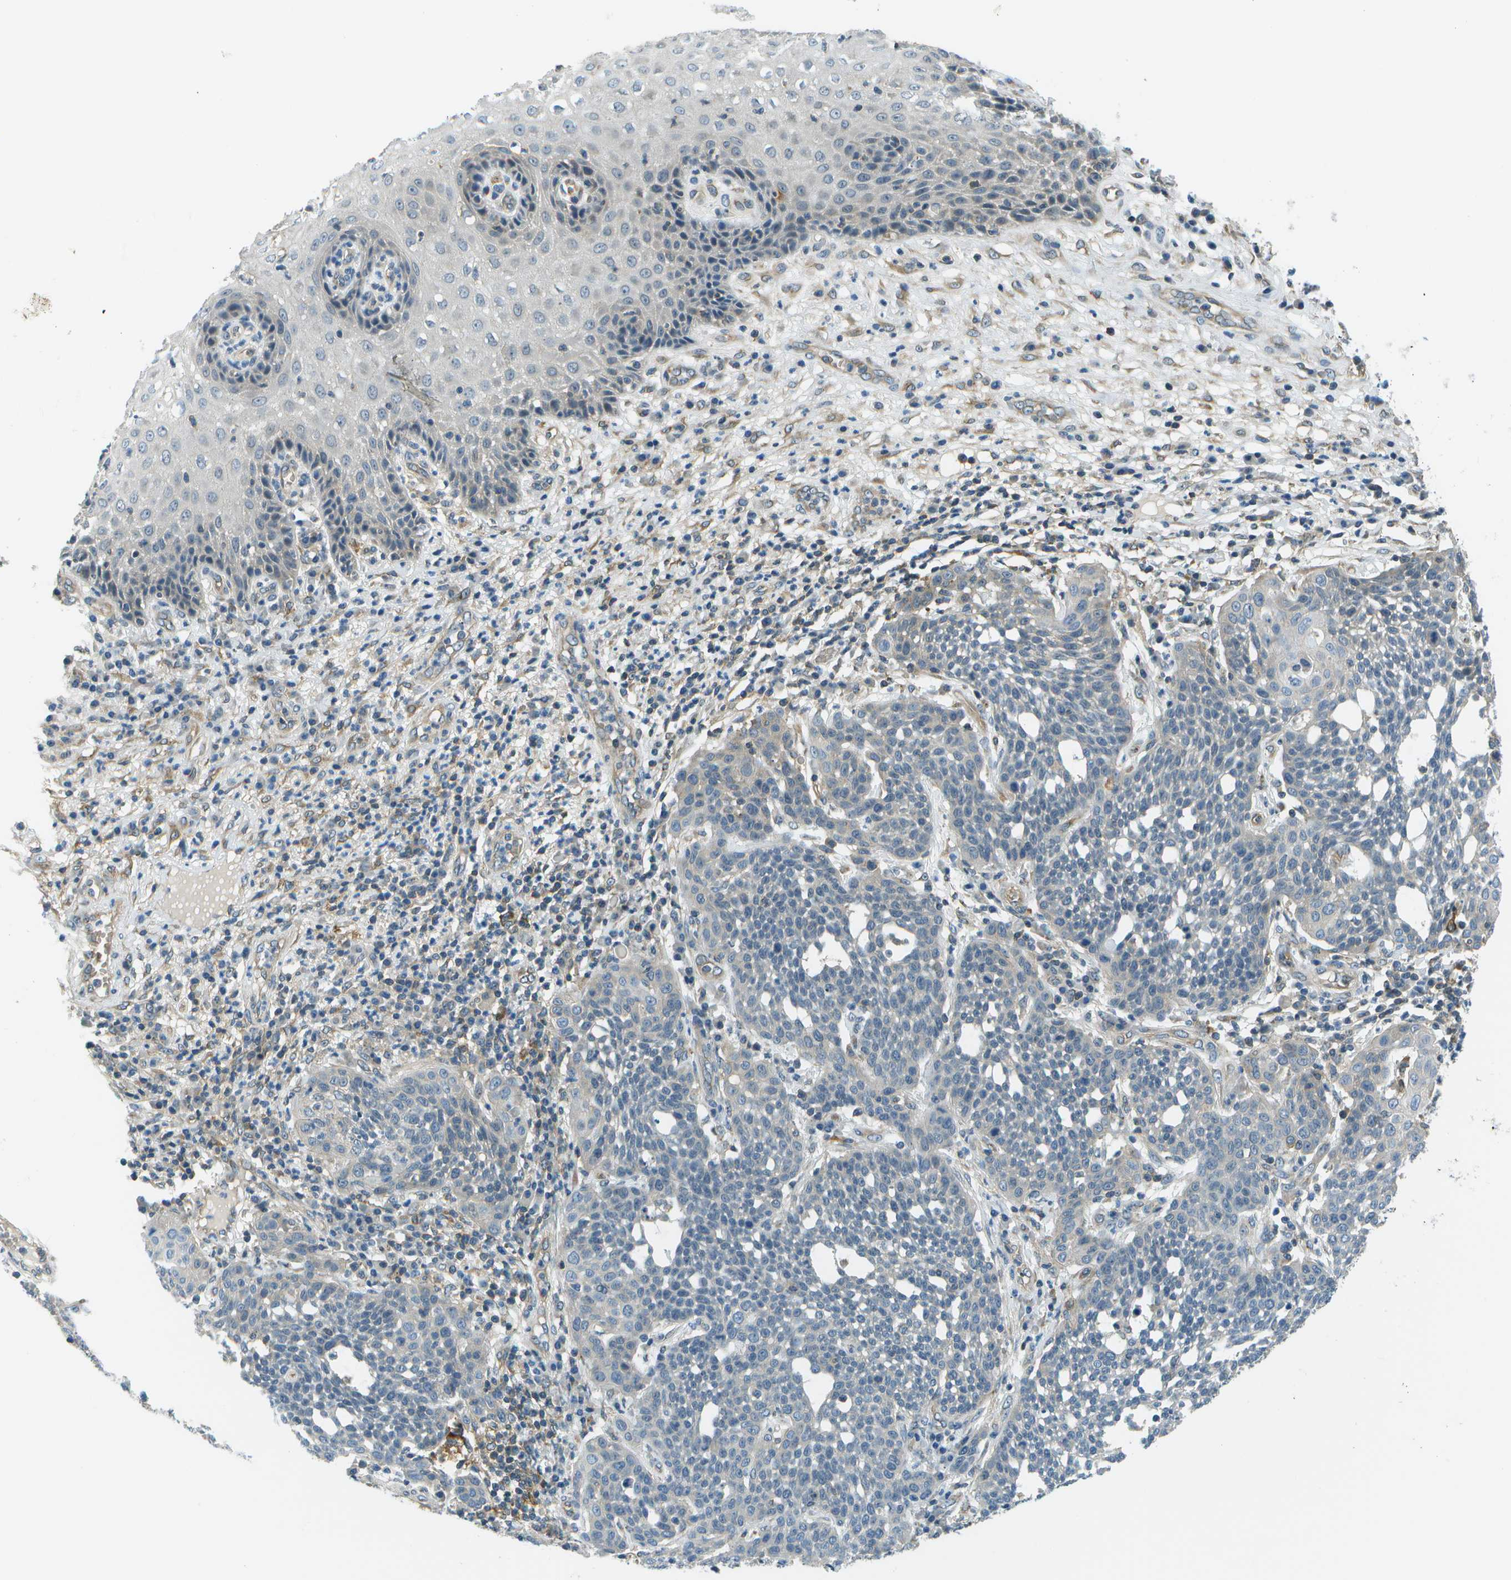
{"staining": {"intensity": "negative", "quantity": "none", "location": "none"}, "tissue": "cervical cancer", "cell_type": "Tumor cells", "image_type": "cancer", "snomed": [{"axis": "morphology", "description": "Squamous cell carcinoma, NOS"}, {"axis": "topography", "description": "Cervix"}], "caption": "The micrograph exhibits no significant staining in tumor cells of cervical squamous cell carcinoma.", "gene": "CTIF", "patient": {"sex": "female", "age": 34}}